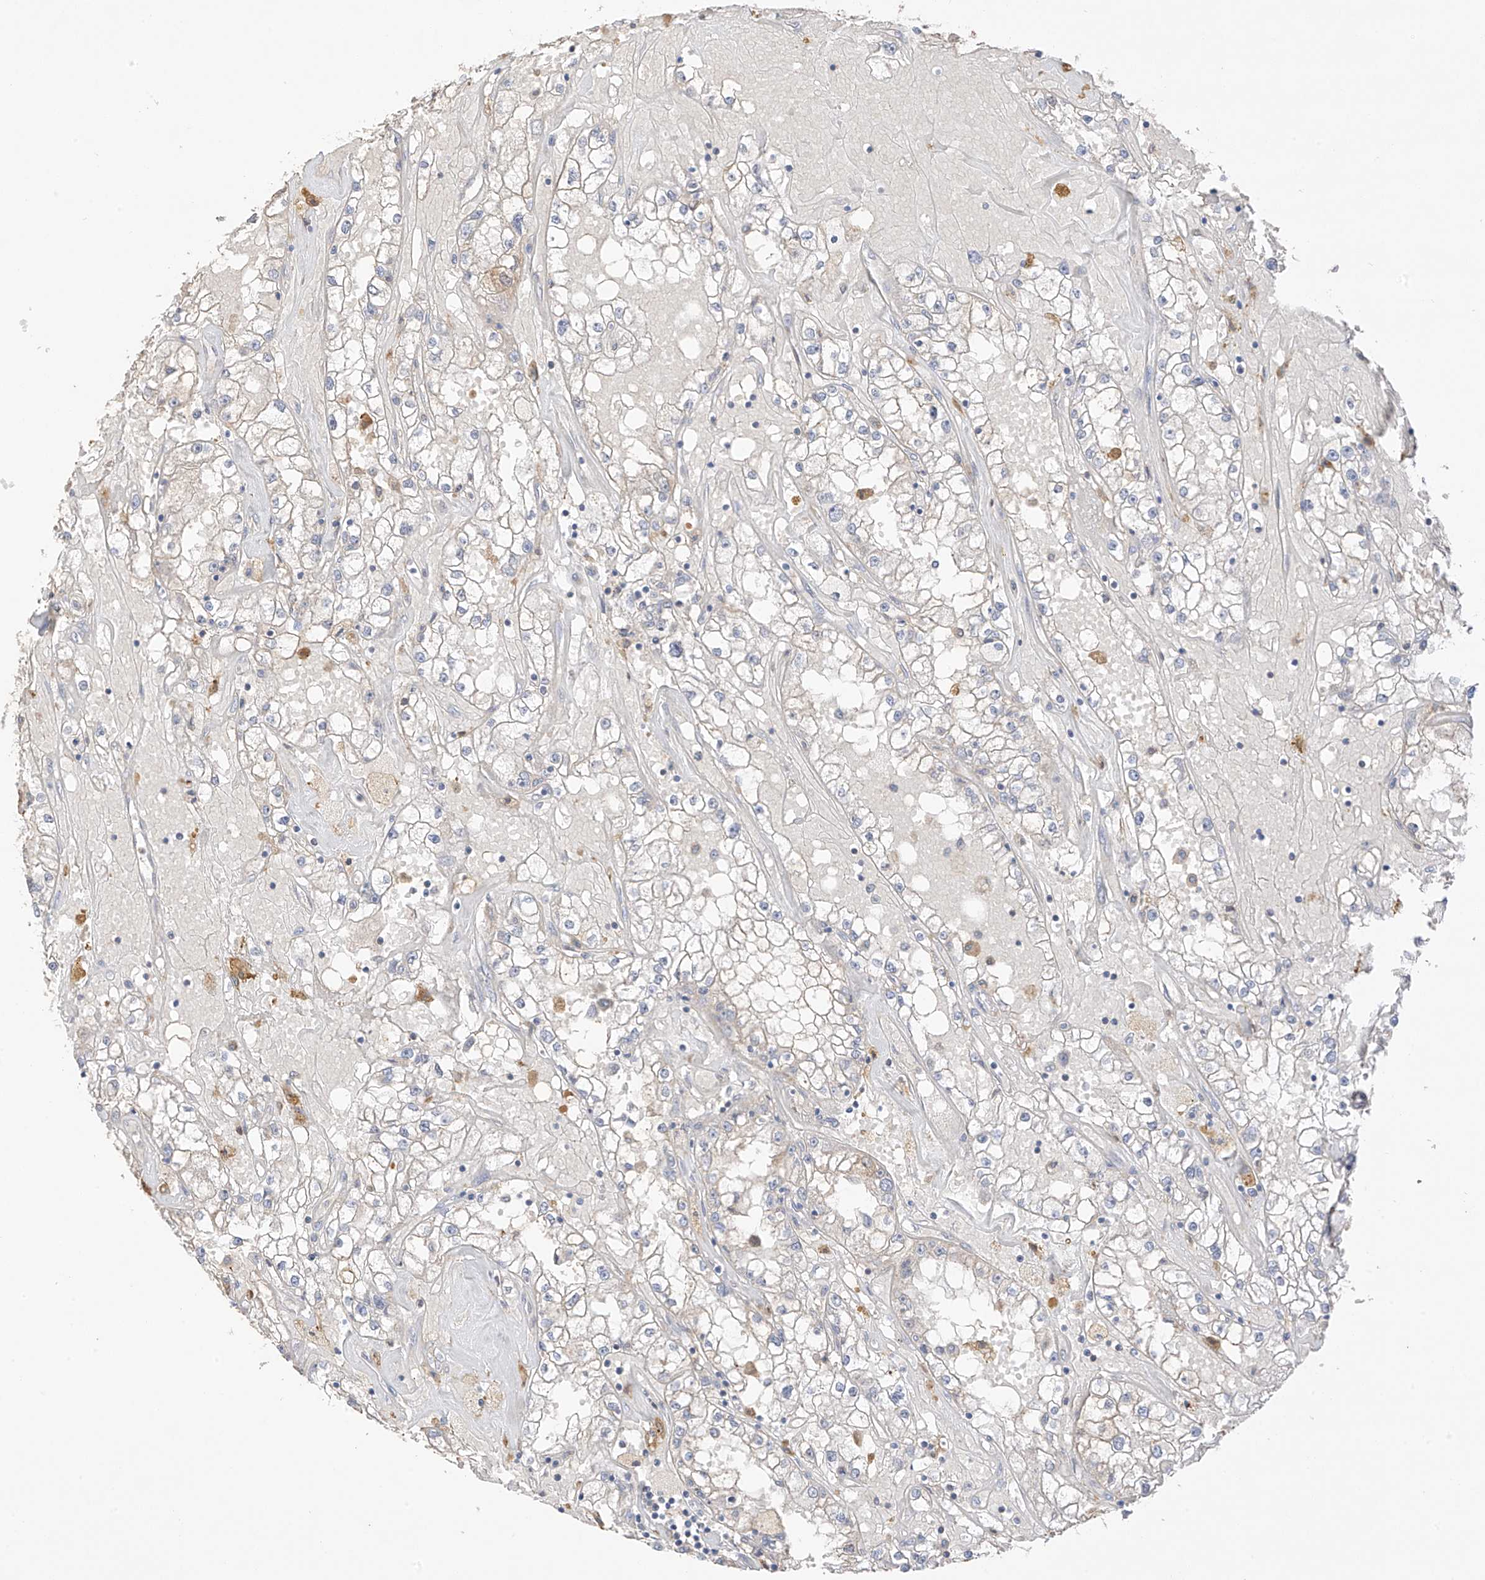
{"staining": {"intensity": "negative", "quantity": "none", "location": "none"}, "tissue": "renal cancer", "cell_type": "Tumor cells", "image_type": "cancer", "snomed": [{"axis": "morphology", "description": "Adenocarcinoma, NOS"}, {"axis": "topography", "description": "Kidney"}], "caption": "IHC micrograph of neoplastic tissue: human adenocarcinoma (renal) stained with DAB displays no significant protein positivity in tumor cells.", "gene": "CAPN13", "patient": {"sex": "male", "age": 56}}